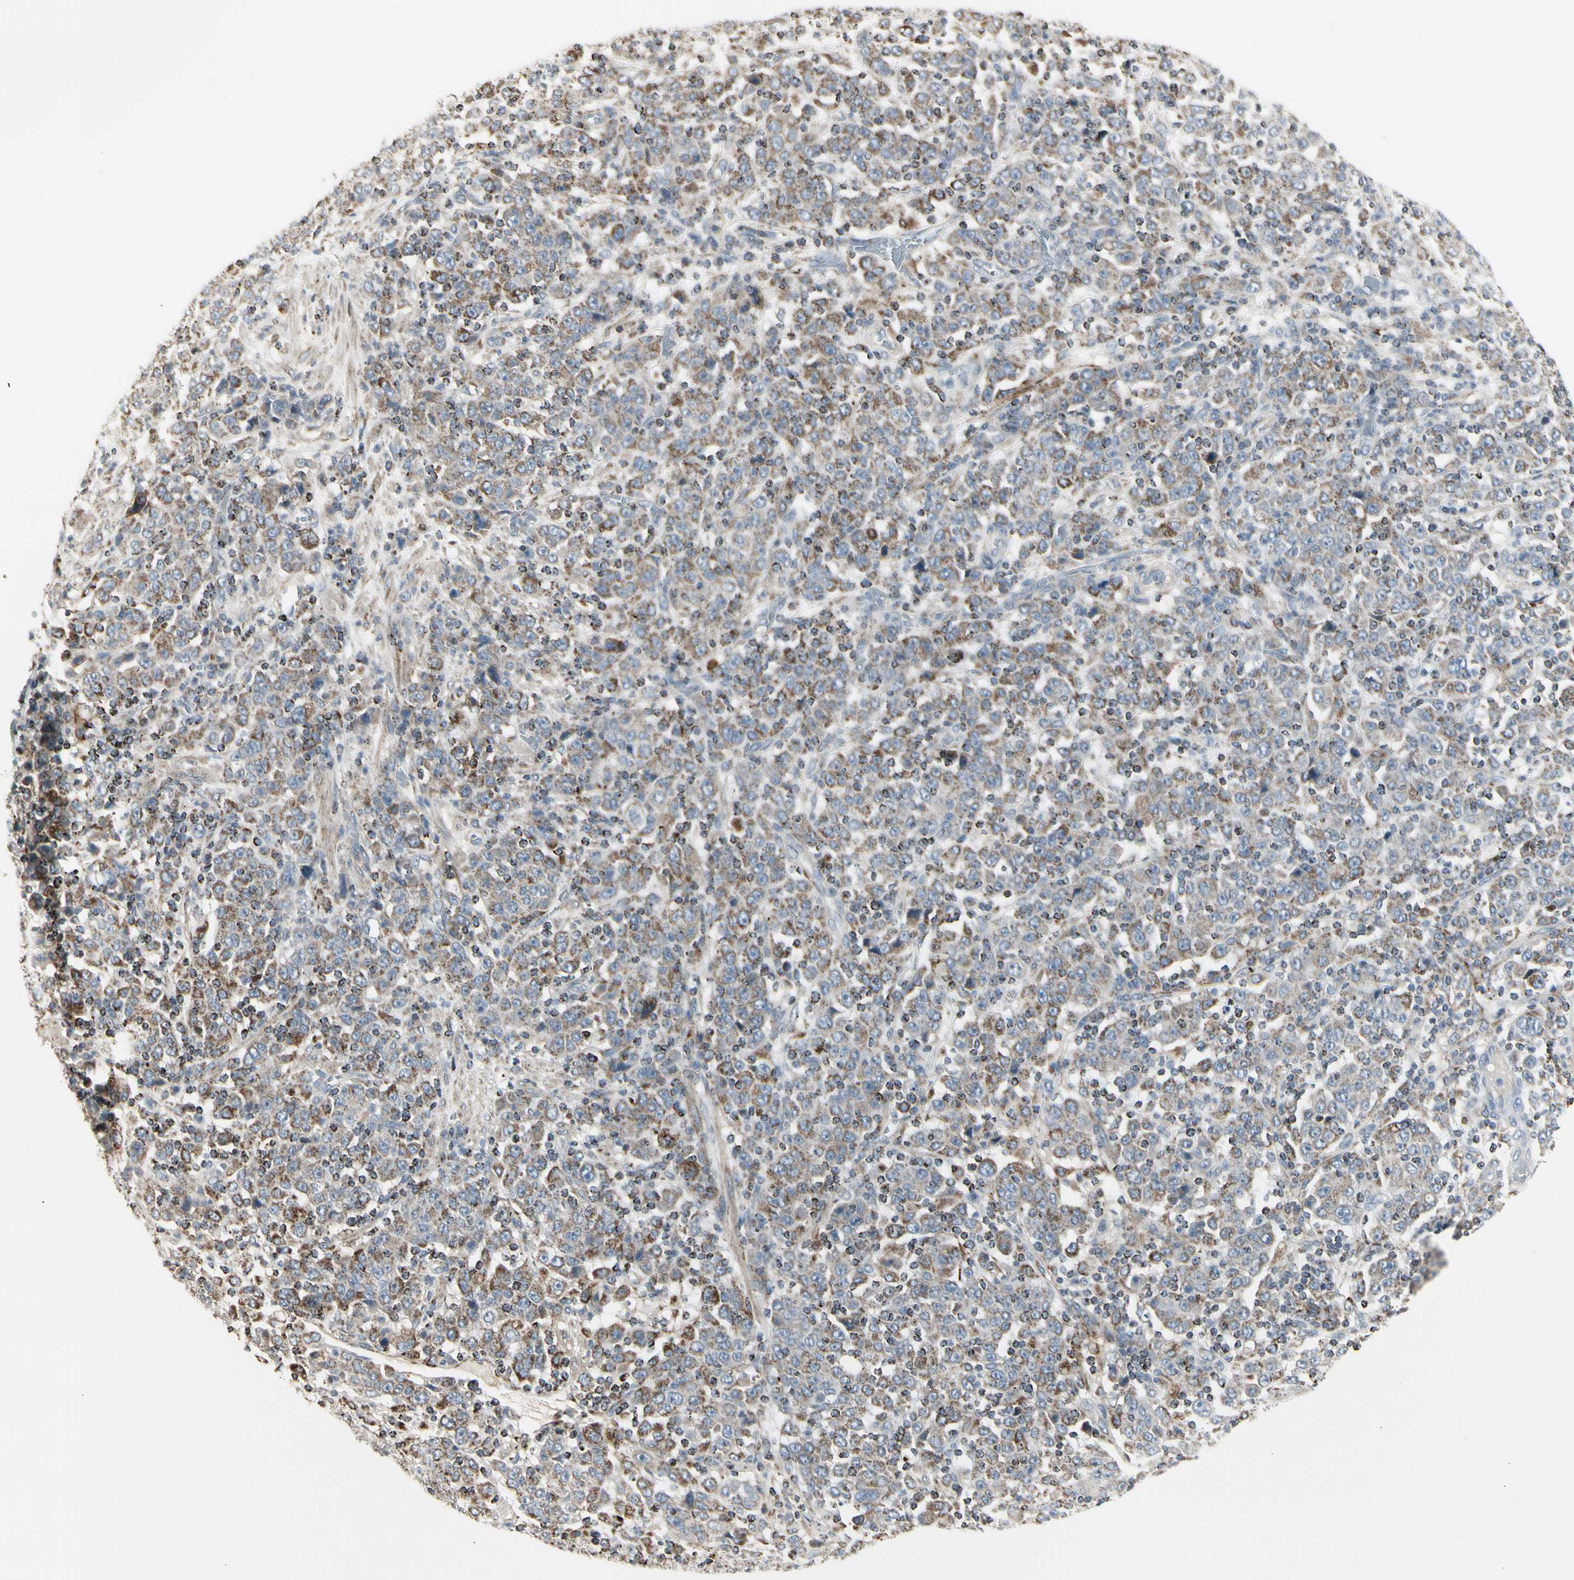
{"staining": {"intensity": "moderate", "quantity": "25%-75%", "location": "cytoplasmic/membranous"}, "tissue": "stomach cancer", "cell_type": "Tumor cells", "image_type": "cancer", "snomed": [{"axis": "morphology", "description": "Normal tissue, NOS"}, {"axis": "morphology", "description": "Adenocarcinoma, NOS"}, {"axis": "topography", "description": "Stomach, upper"}, {"axis": "topography", "description": "Stomach"}], "caption": "Protein expression analysis of adenocarcinoma (stomach) reveals moderate cytoplasmic/membranous expression in about 25%-75% of tumor cells.", "gene": "TMEM176A", "patient": {"sex": "male", "age": 59}}